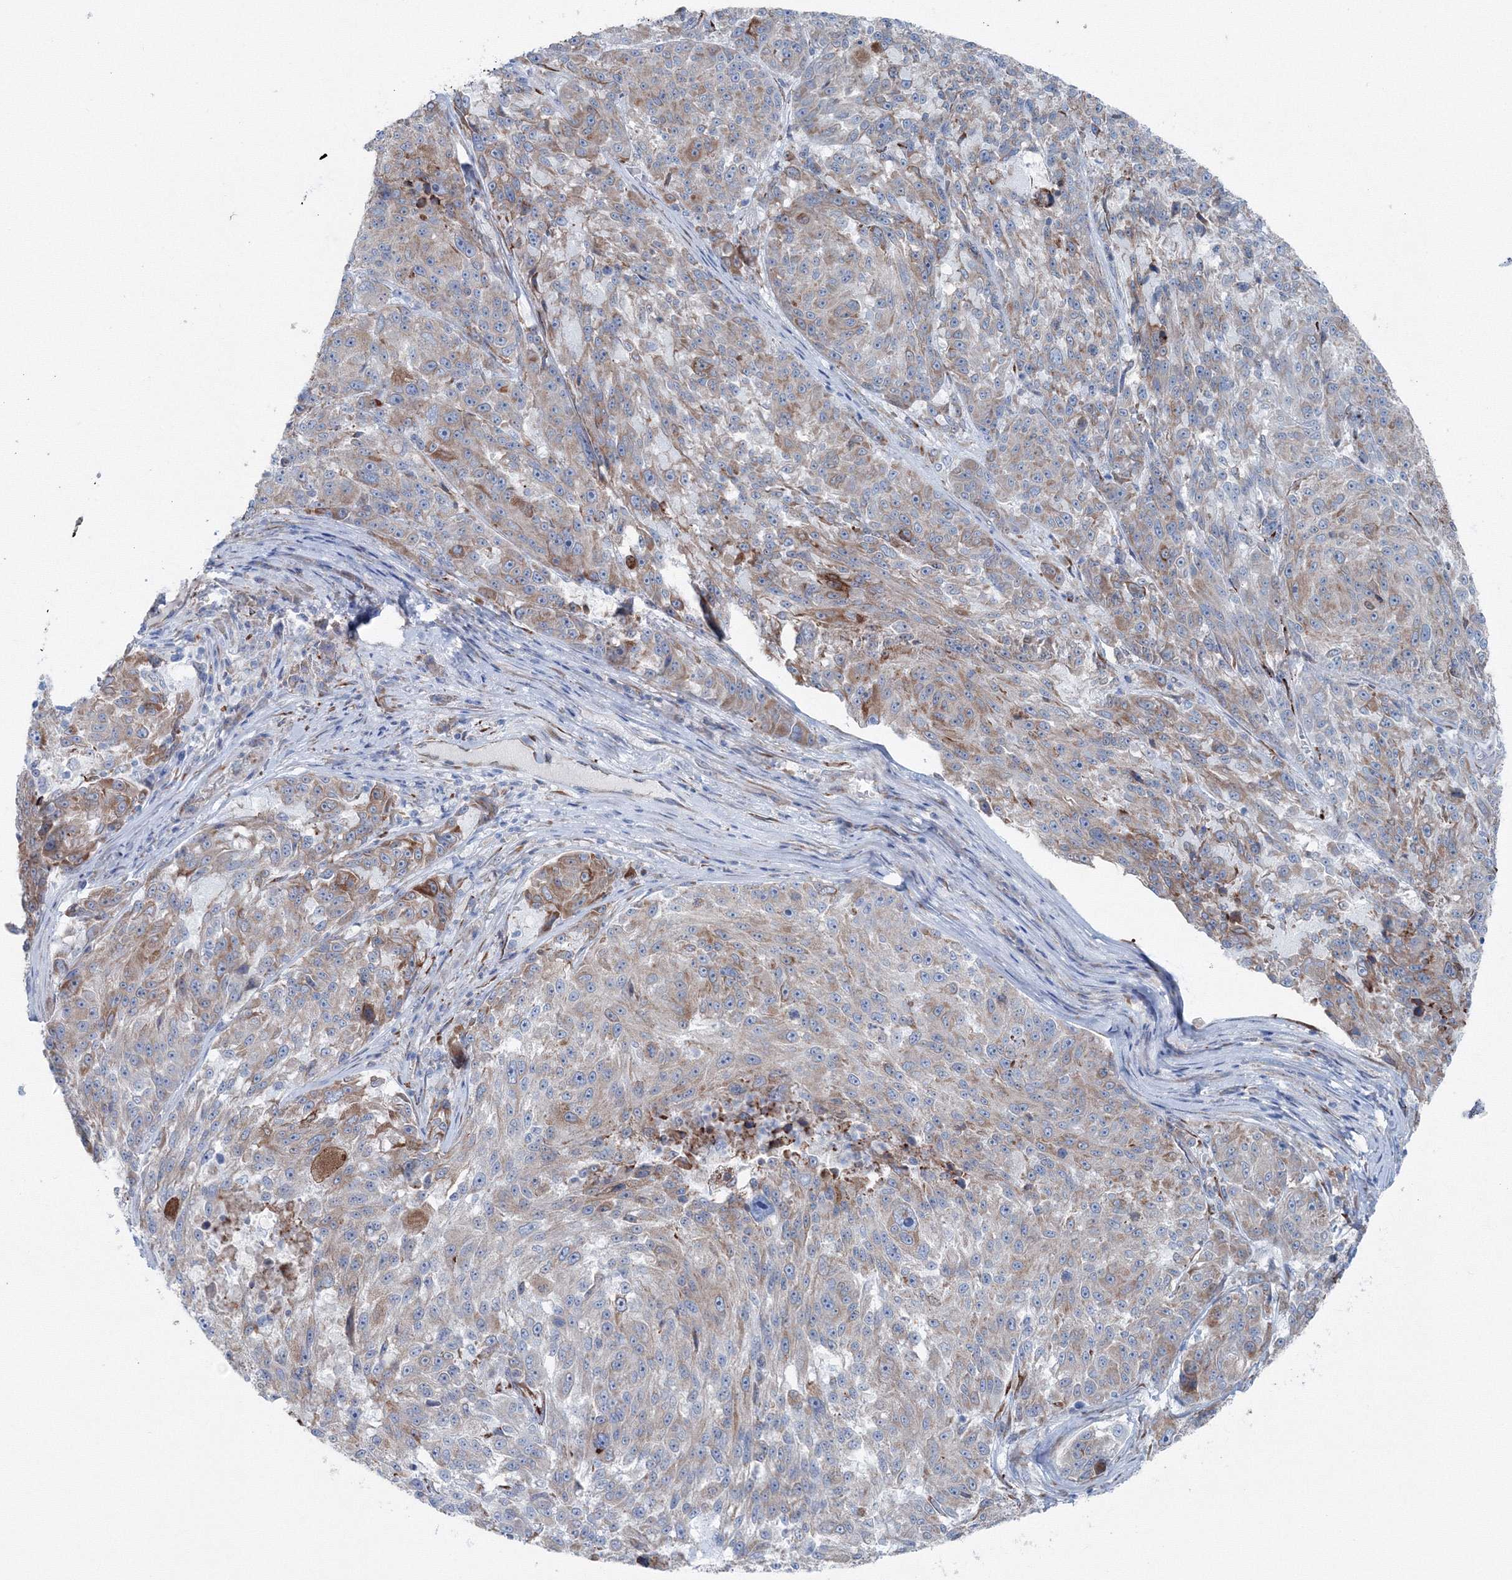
{"staining": {"intensity": "moderate", "quantity": "<25%", "location": "cytoplasmic/membranous"}, "tissue": "melanoma", "cell_type": "Tumor cells", "image_type": "cancer", "snomed": [{"axis": "morphology", "description": "Malignant melanoma, NOS"}, {"axis": "topography", "description": "Skin"}], "caption": "Immunohistochemical staining of human malignant melanoma exhibits moderate cytoplasmic/membranous protein positivity in approximately <25% of tumor cells. (IHC, brightfield microscopy, high magnification).", "gene": "RCN1", "patient": {"sex": "male", "age": 53}}